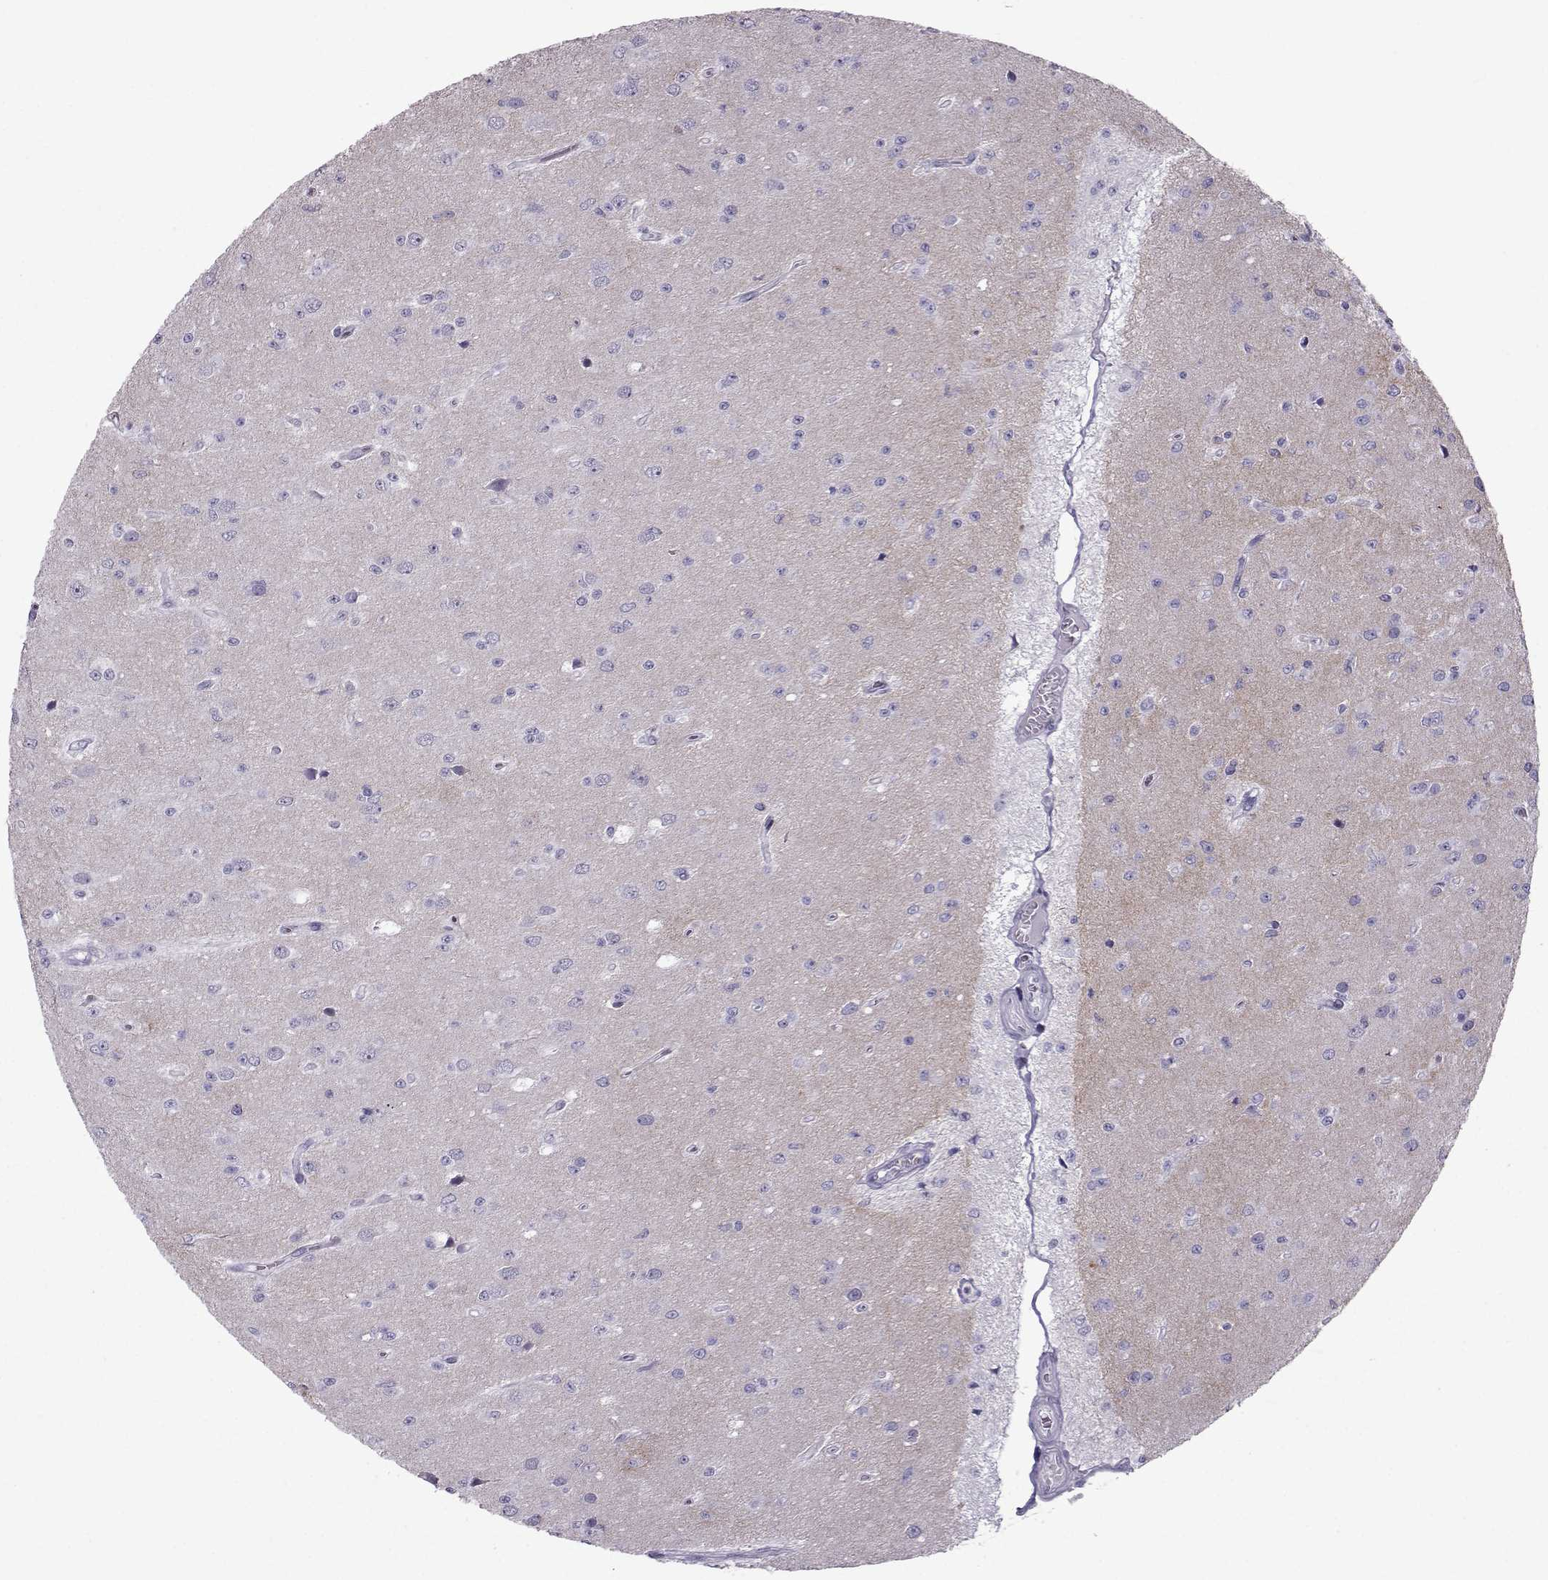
{"staining": {"intensity": "negative", "quantity": "none", "location": "none"}, "tissue": "glioma", "cell_type": "Tumor cells", "image_type": "cancer", "snomed": [{"axis": "morphology", "description": "Glioma, malignant, Low grade"}, {"axis": "topography", "description": "Brain"}], "caption": "This is an immunohistochemistry micrograph of malignant low-grade glioma. There is no staining in tumor cells.", "gene": "DMRT3", "patient": {"sex": "female", "age": 45}}